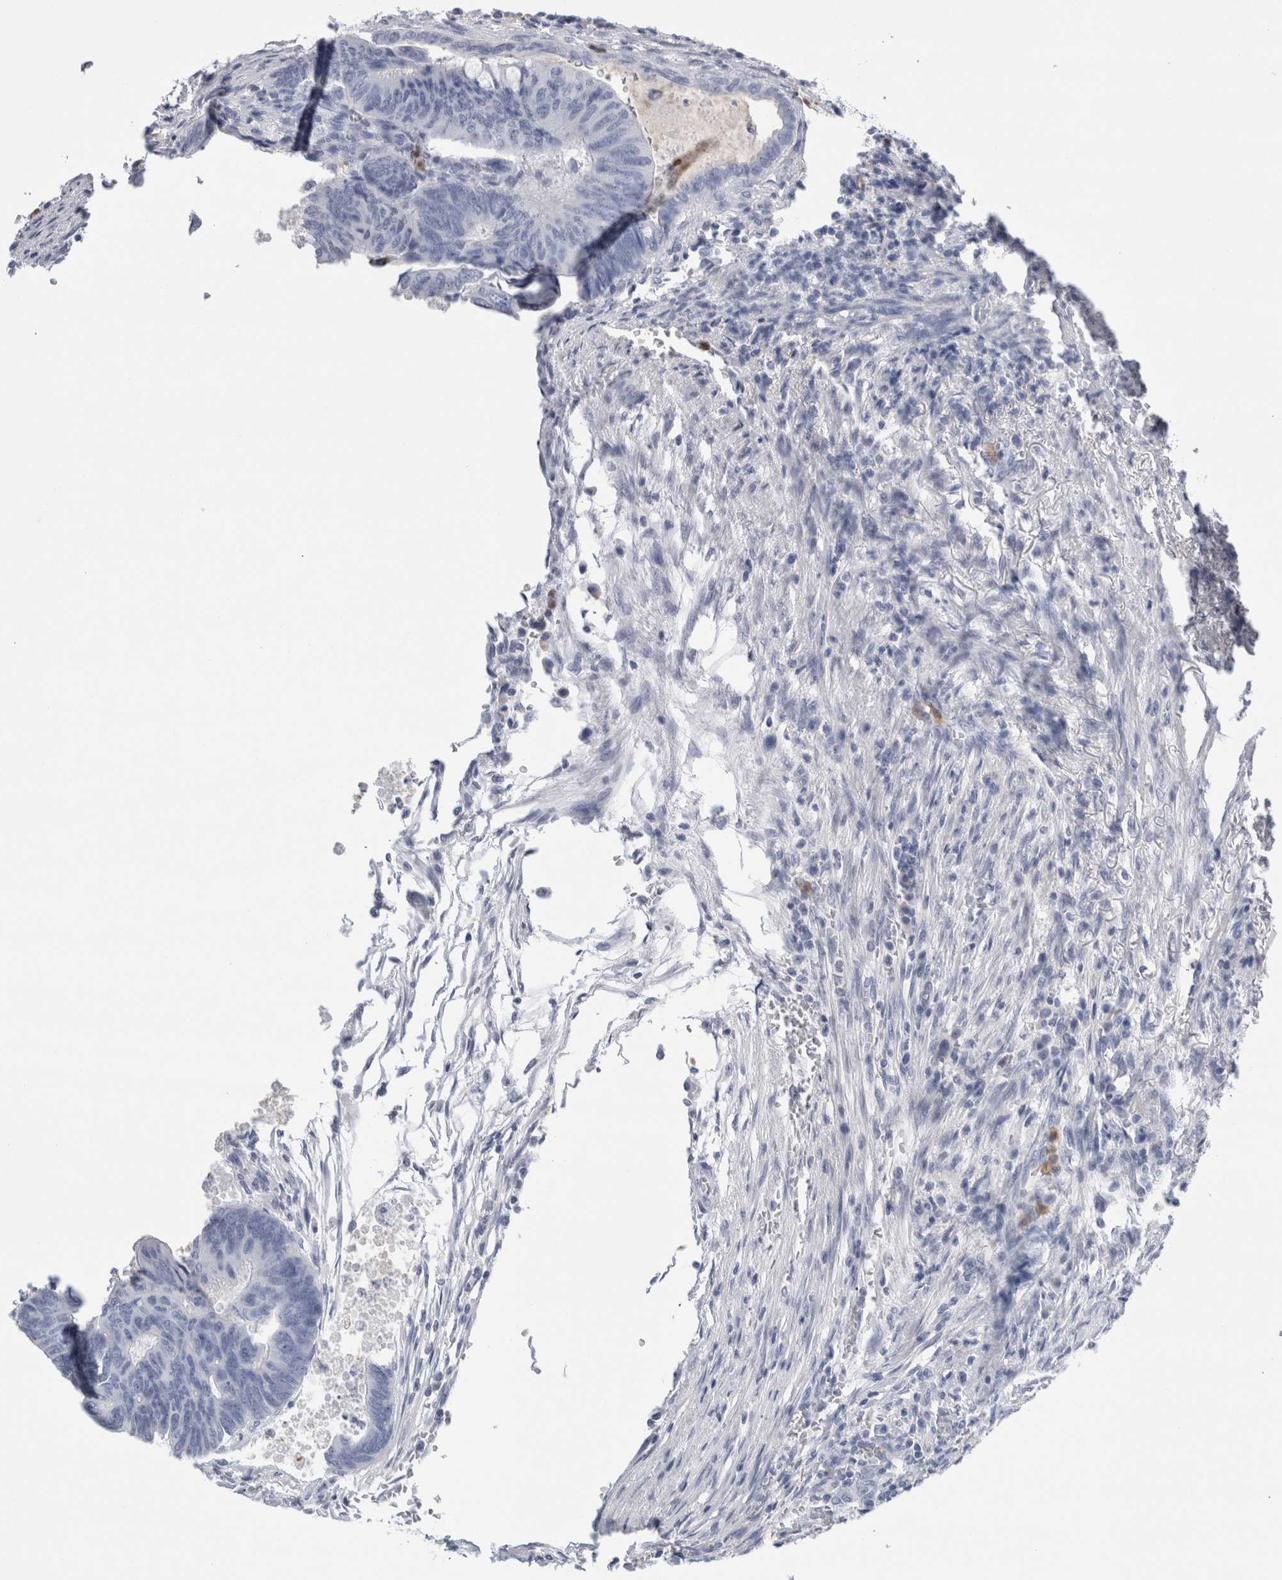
{"staining": {"intensity": "negative", "quantity": "none", "location": "none"}, "tissue": "colorectal cancer", "cell_type": "Tumor cells", "image_type": "cancer", "snomed": [{"axis": "morphology", "description": "Normal tissue, NOS"}, {"axis": "morphology", "description": "Adenocarcinoma, NOS"}, {"axis": "topography", "description": "Rectum"}, {"axis": "topography", "description": "Peripheral nerve tissue"}], "caption": "This is a histopathology image of IHC staining of colorectal cancer, which shows no staining in tumor cells.", "gene": "S100A12", "patient": {"sex": "male", "age": 92}}